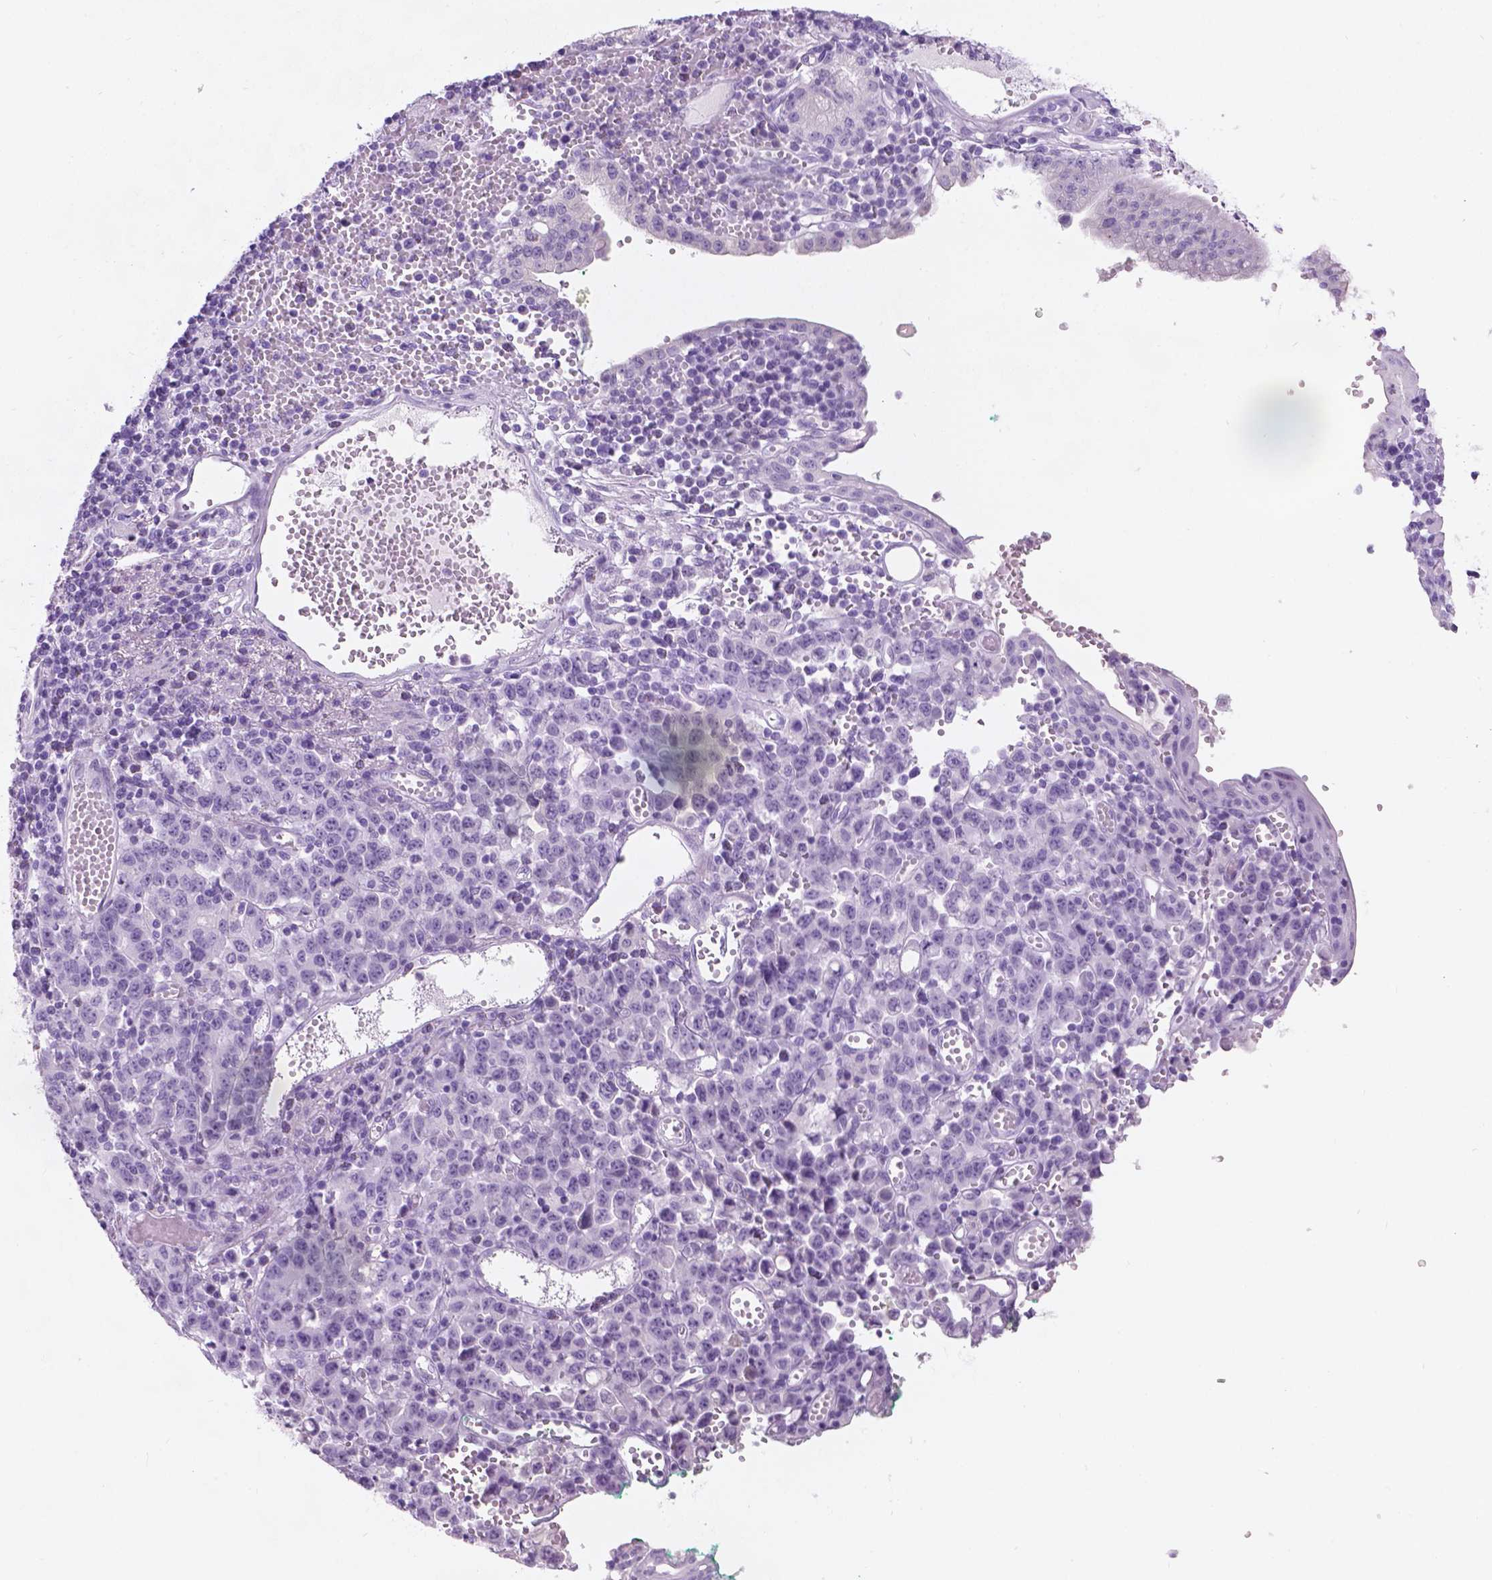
{"staining": {"intensity": "negative", "quantity": "none", "location": "none"}, "tissue": "stomach cancer", "cell_type": "Tumor cells", "image_type": "cancer", "snomed": [{"axis": "morphology", "description": "Adenocarcinoma, NOS"}, {"axis": "topography", "description": "Stomach, upper"}], "caption": "Immunohistochemical staining of stomach cancer (adenocarcinoma) reveals no significant staining in tumor cells. The staining is performed using DAB (3,3'-diaminobenzidine) brown chromogen with nuclei counter-stained in using hematoxylin.", "gene": "TTC29", "patient": {"sex": "male", "age": 69}}